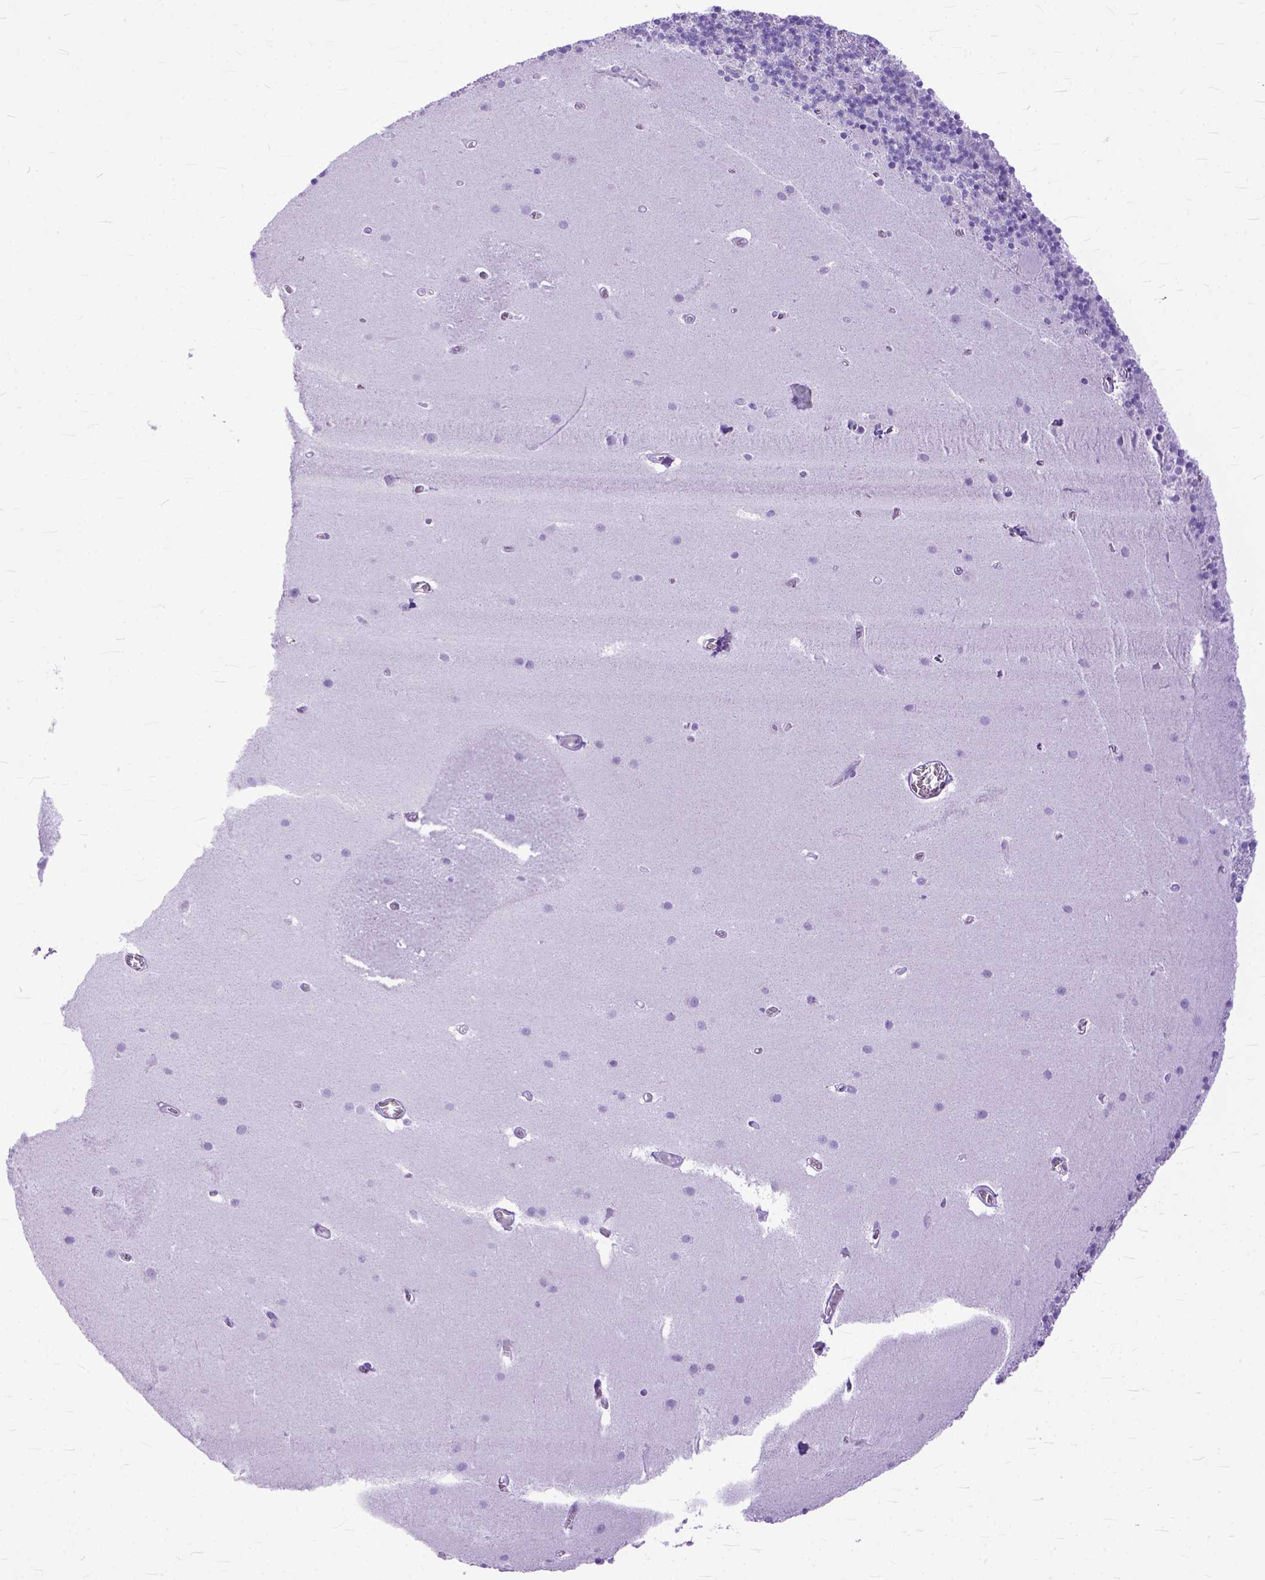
{"staining": {"intensity": "negative", "quantity": "none", "location": "none"}, "tissue": "cerebellum", "cell_type": "Cells in granular layer", "image_type": "normal", "snomed": [{"axis": "morphology", "description": "Normal tissue, NOS"}, {"axis": "topography", "description": "Cerebellum"}], "caption": "An immunohistochemistry (IHC) image of normal cerebellum is shown. There is no staining in cells in granular layer of cerebellum. (Brightfield microscopy of DAB (3,3'-diaminobenzidine) immunohistochemistry at high magnification).", "gene": "GNGT1", "patient": {"sex": "male", "age": 70}}